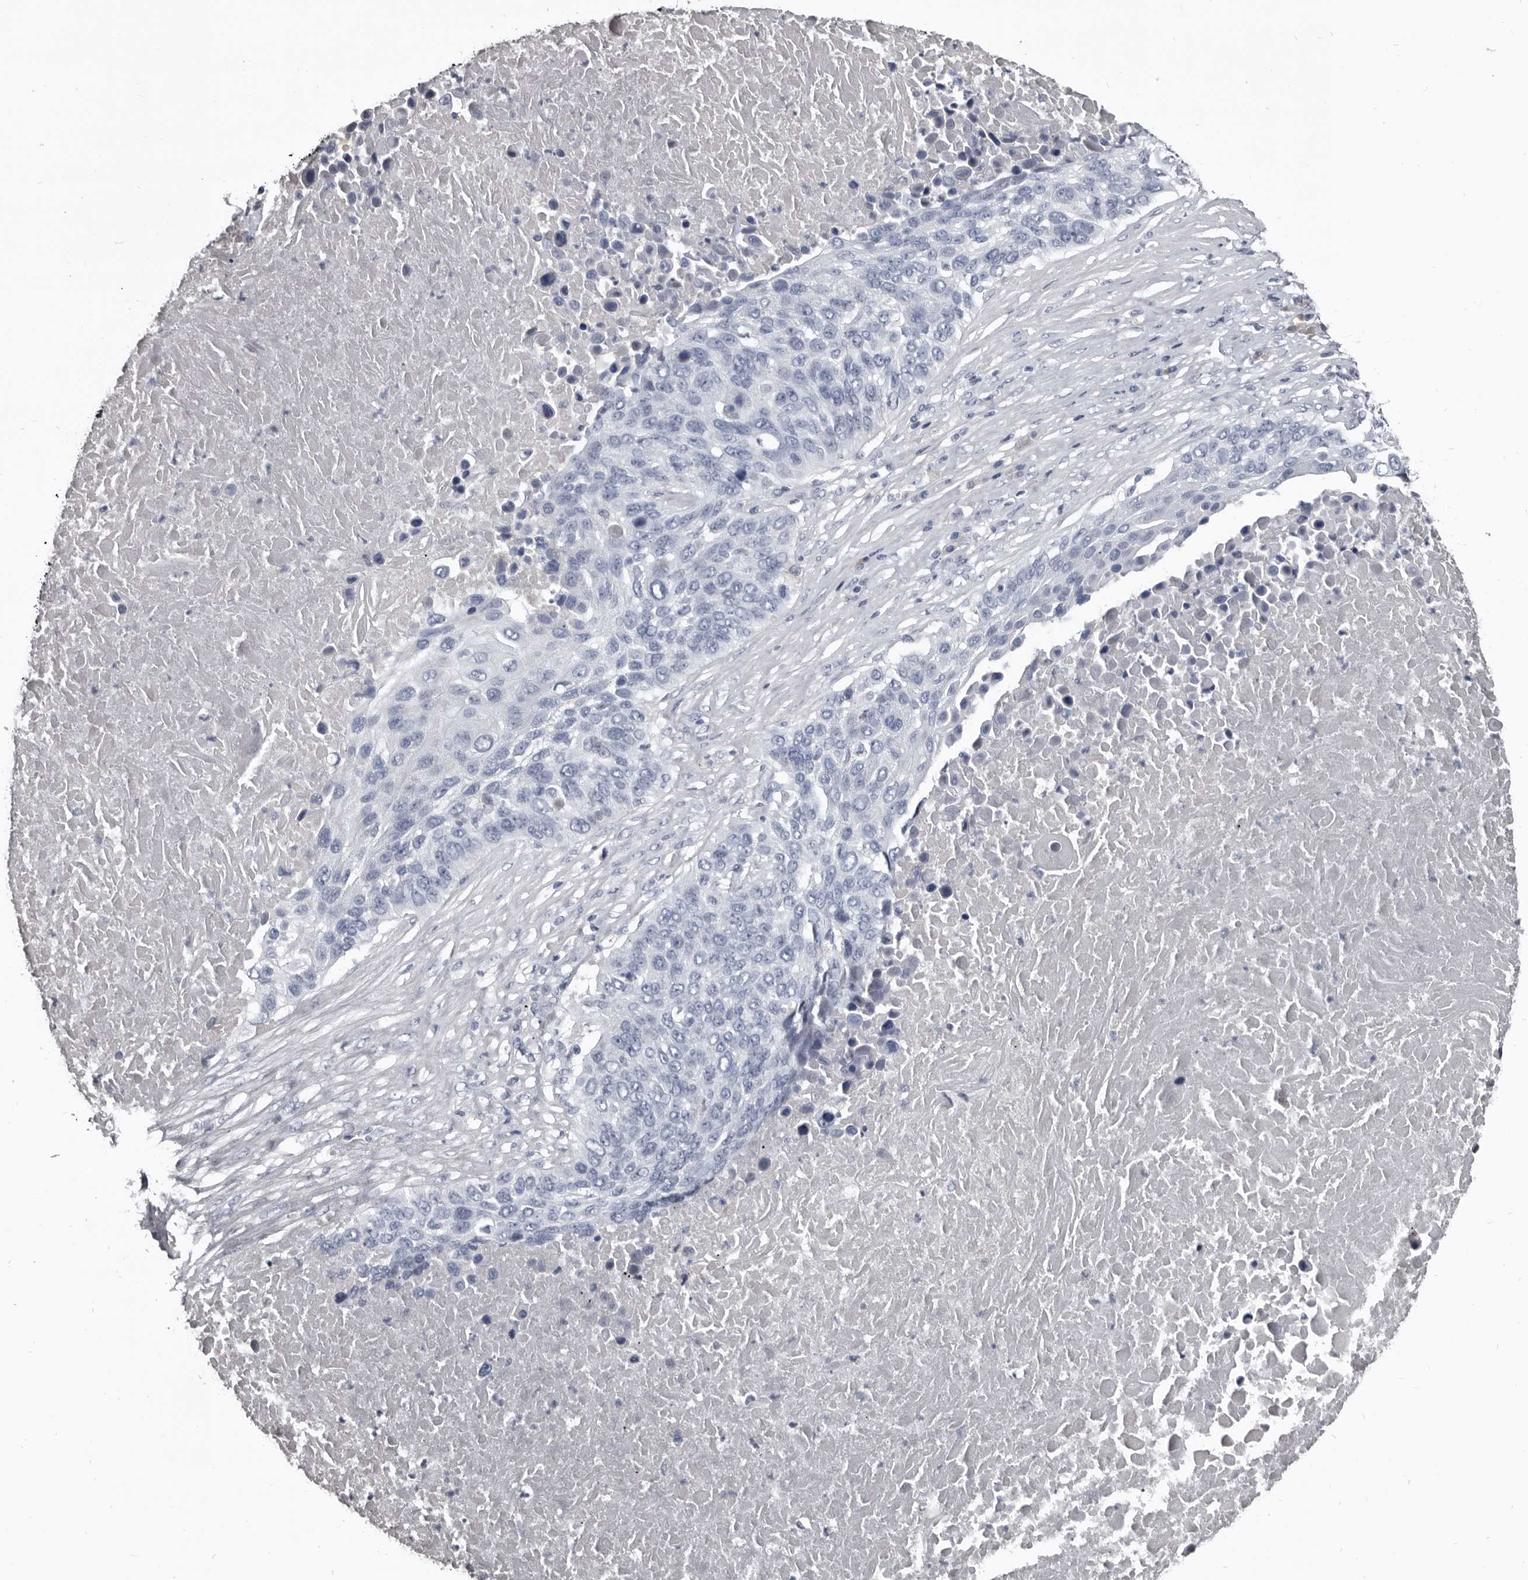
{"staining": {"intensity": "negative", "quantity": "none", "location": "none"}, "tissue": "lung cancer", "cell_type": "Tumor cells", "image_type": "cancer", "snomed": [{"axis": "morphology", "description": "Squamous cell carcinoma, NOS"}, {"axis": "topography", "description": "Lung"}], "caption": "High power microscopy histopathology image of an IHC micrograph of lung squamous cell carcinoma, revealing no significant positivity in tumor cells.", "gene": "GREB1", "patient": {"sex": "male", "age": 66}}